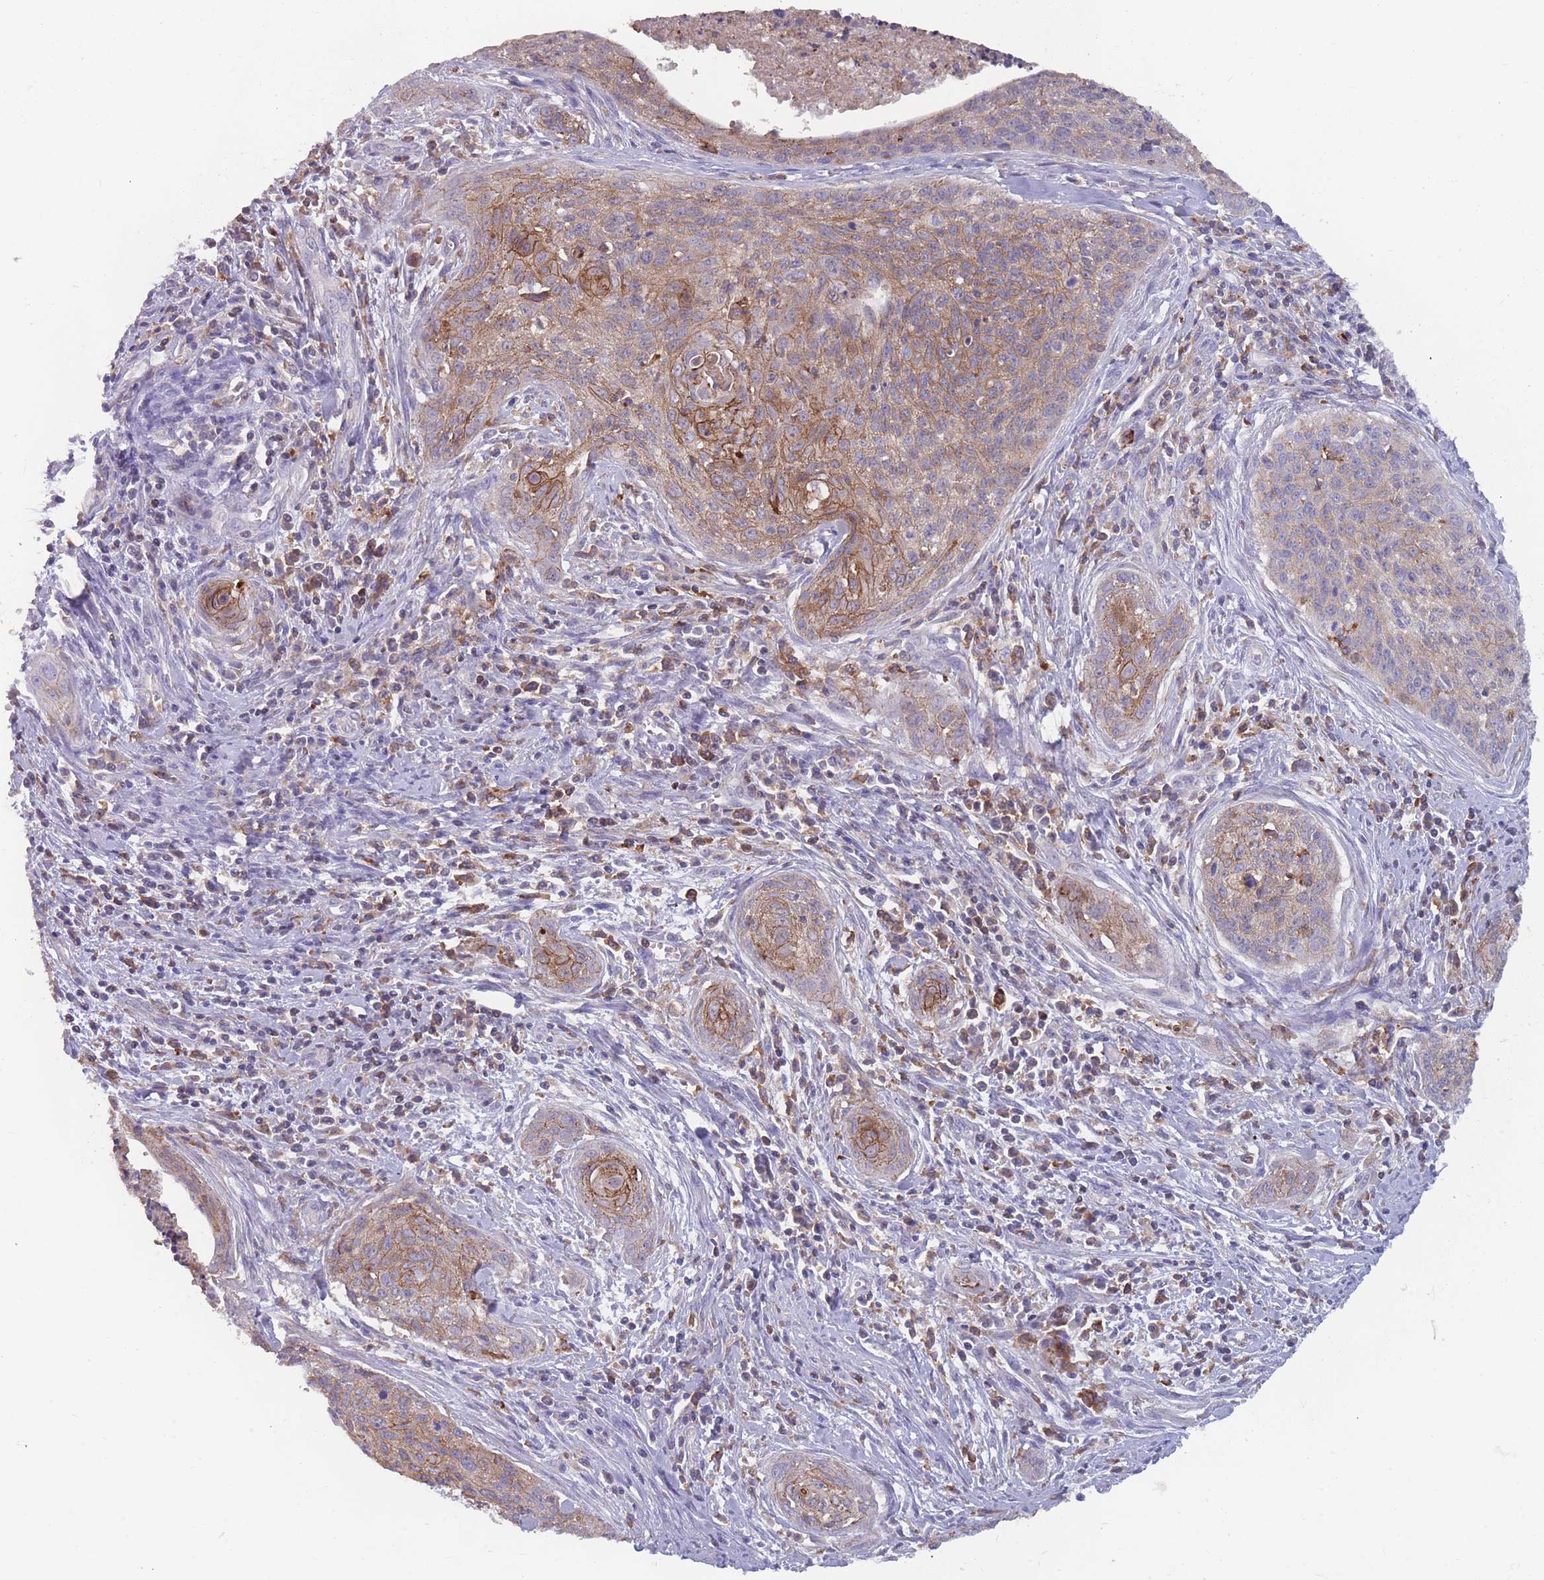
{"staining": {"intensity": "moderate", "quantity": ">75%", "location": "cytoplasmic/membranous"}, "tissue": "cervical cancer", "cell_type": "Tumor cells", "image_type": "cancer", "snomed": [{"axis": "morphology", "description": "Squamous cell carcinoma, NOS"}, {"axis": "topography", "description": "Cervix"}], "caption": "A medium amount of moderate cytoplasmic/membranous expression is appreciated in approximately >75% of tumor cells in squamous cell carcinoma (cervical) tissue. (DAB IHC, brown staining for protein, blue staining for nuclei).", "gene": "CD33", "patient": {"sex": "female", "age": 55}}